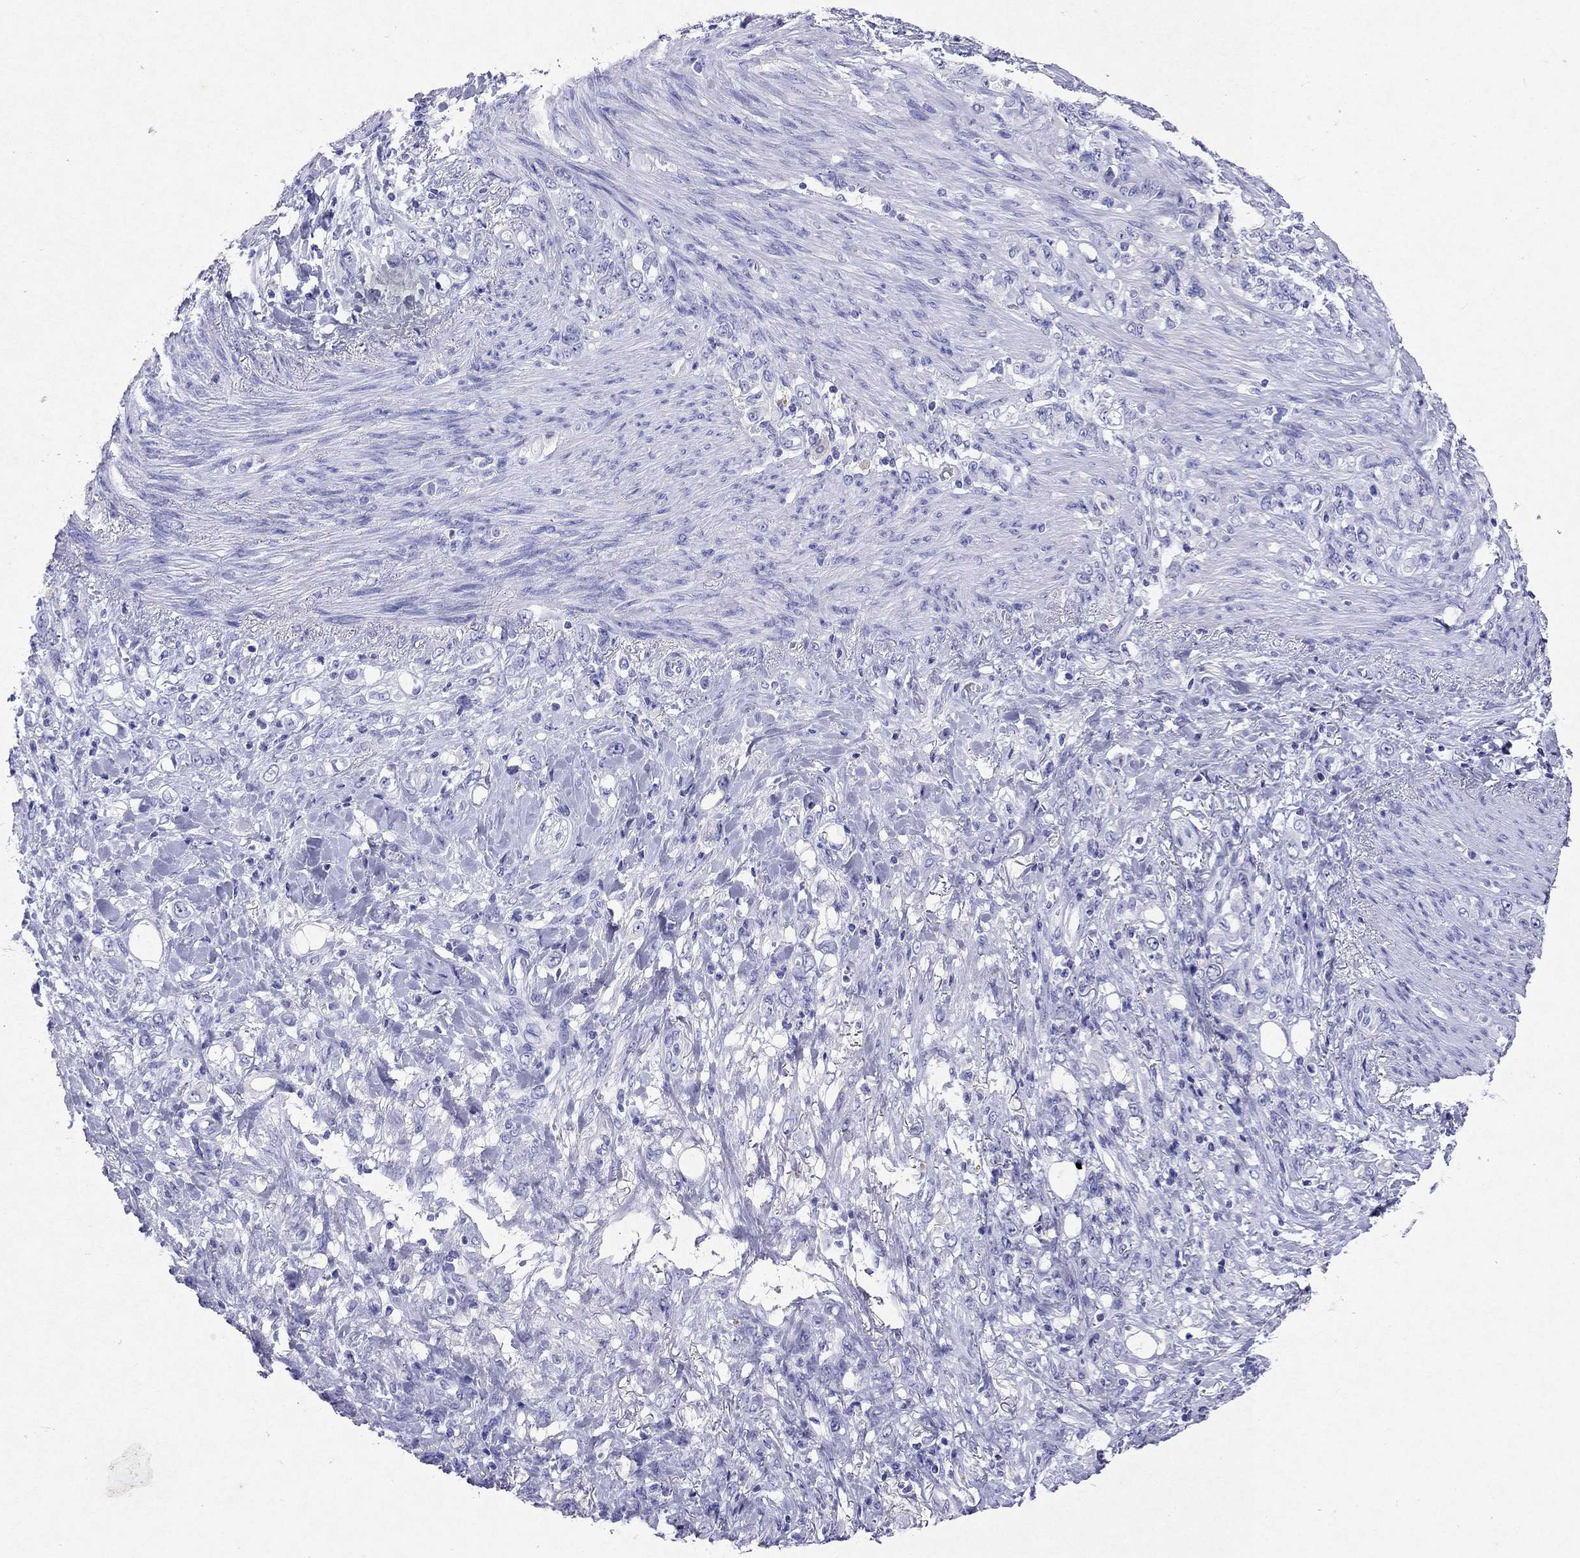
{"staining": {"intensity": "negative", "quantity": "none", "location": "none"}, "tissue": "stomach cancer", "cell_type": "Tumor cells", "image_type": "cancer", "snomed": [{"axis": "morphology", "description": "Adenocarcinoma, NOS"}, {"axis": "topography", "description": "Stomach"}], "caption": "Tumor cells are negative for protein expression in human stomach cancer (adenocarcinoma).", "gene": "ARMC12", "patient": {"sex": "female", "age": 79}}